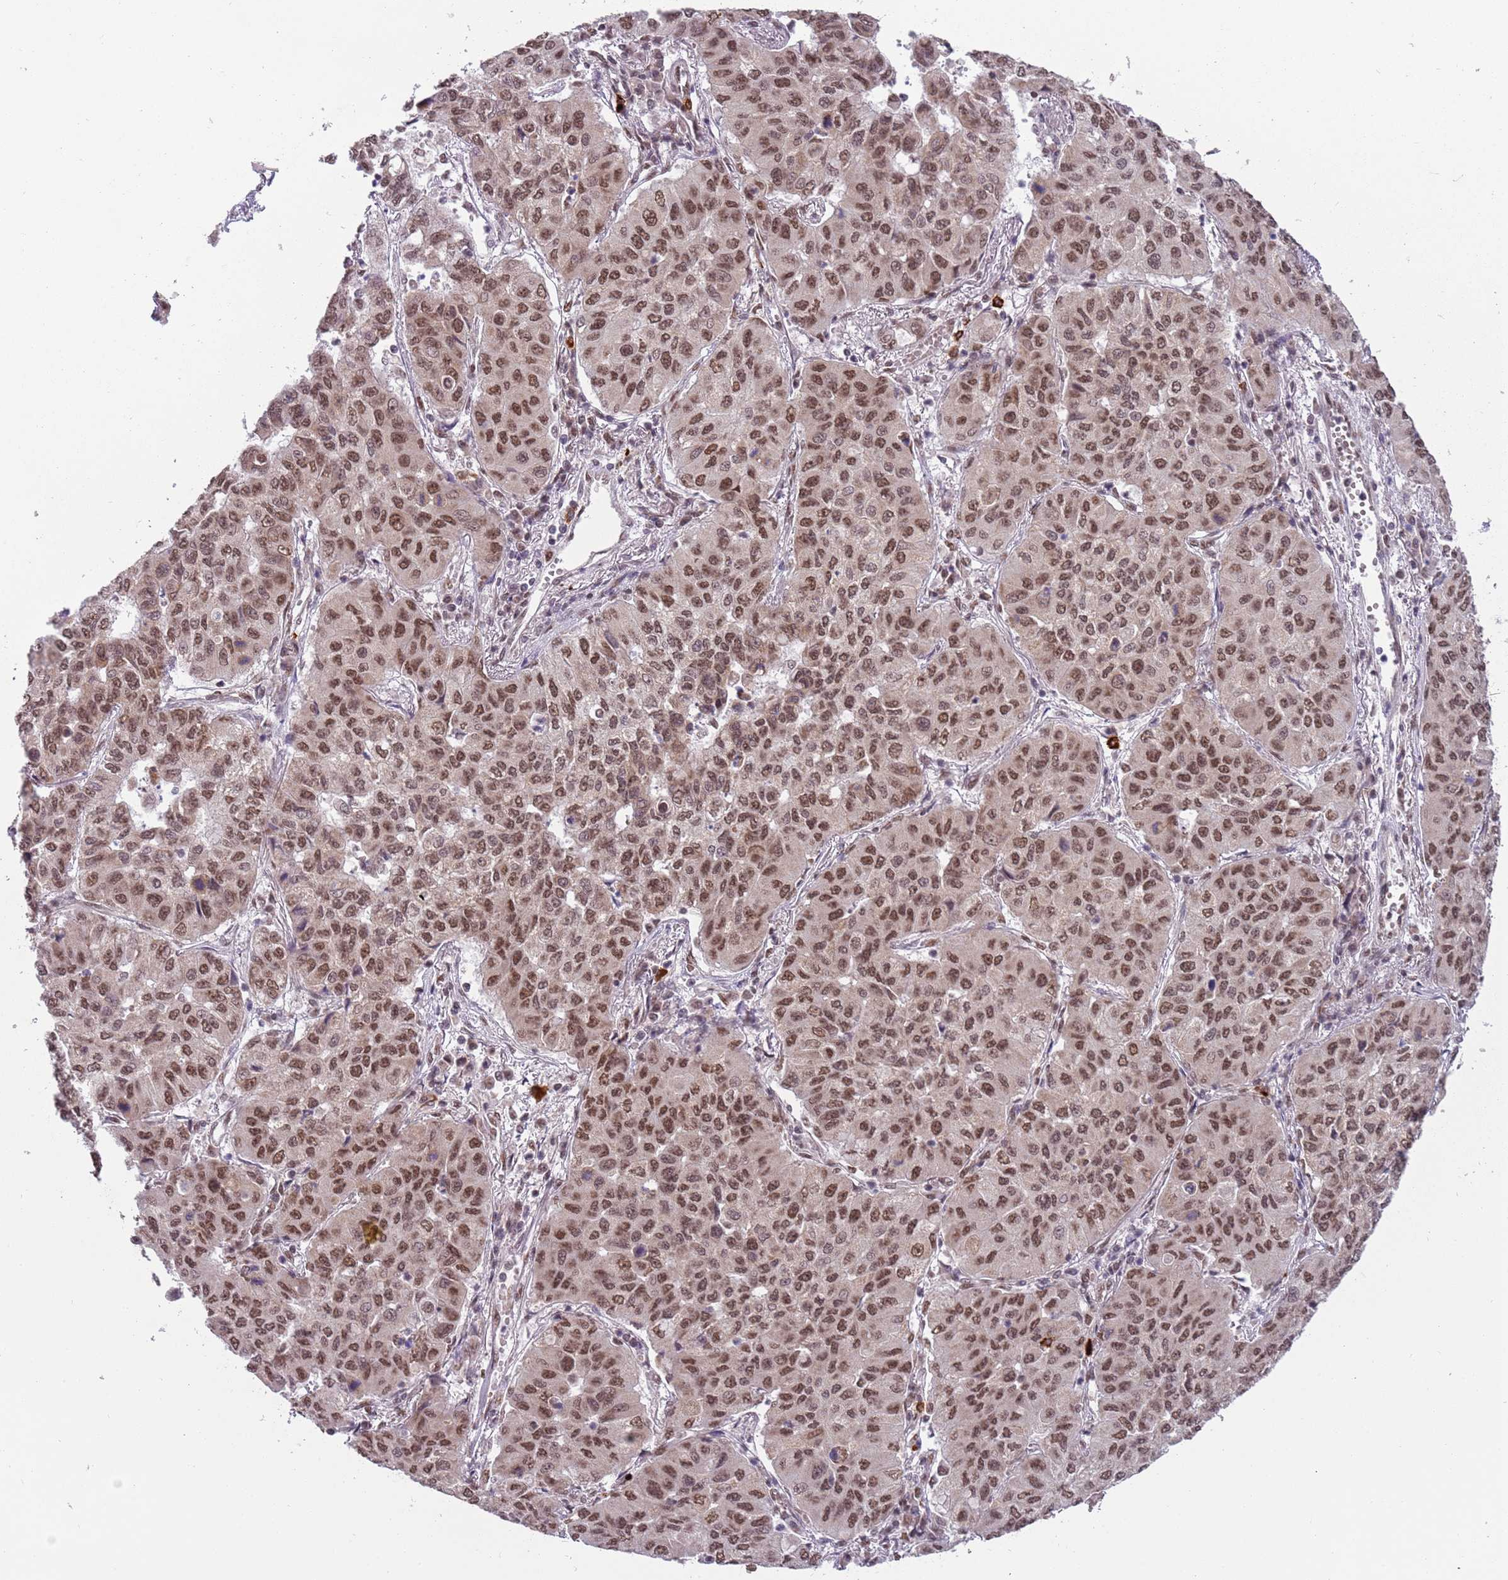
{"staining": {"intensity": "moderate", "quantity": ">75%", "location": "nuclear"}, "tissue": "lung cancer", "cell_type": "Tumor cells", "image_type": "cancer", "snomed": [{"axis": "morphology", "description": "Squamous cell carcinoma, NOS"}, {"axis": "topography", "description": "Lung"}], "caption": "An IHC micrograph of tumor tissue is shown. Protein staining in brown labels moderate nuclear positivity in lung cancer within tumor cells.", "gene": "FAM120AOS", "patient": {"sex": "male", "age": 74}}